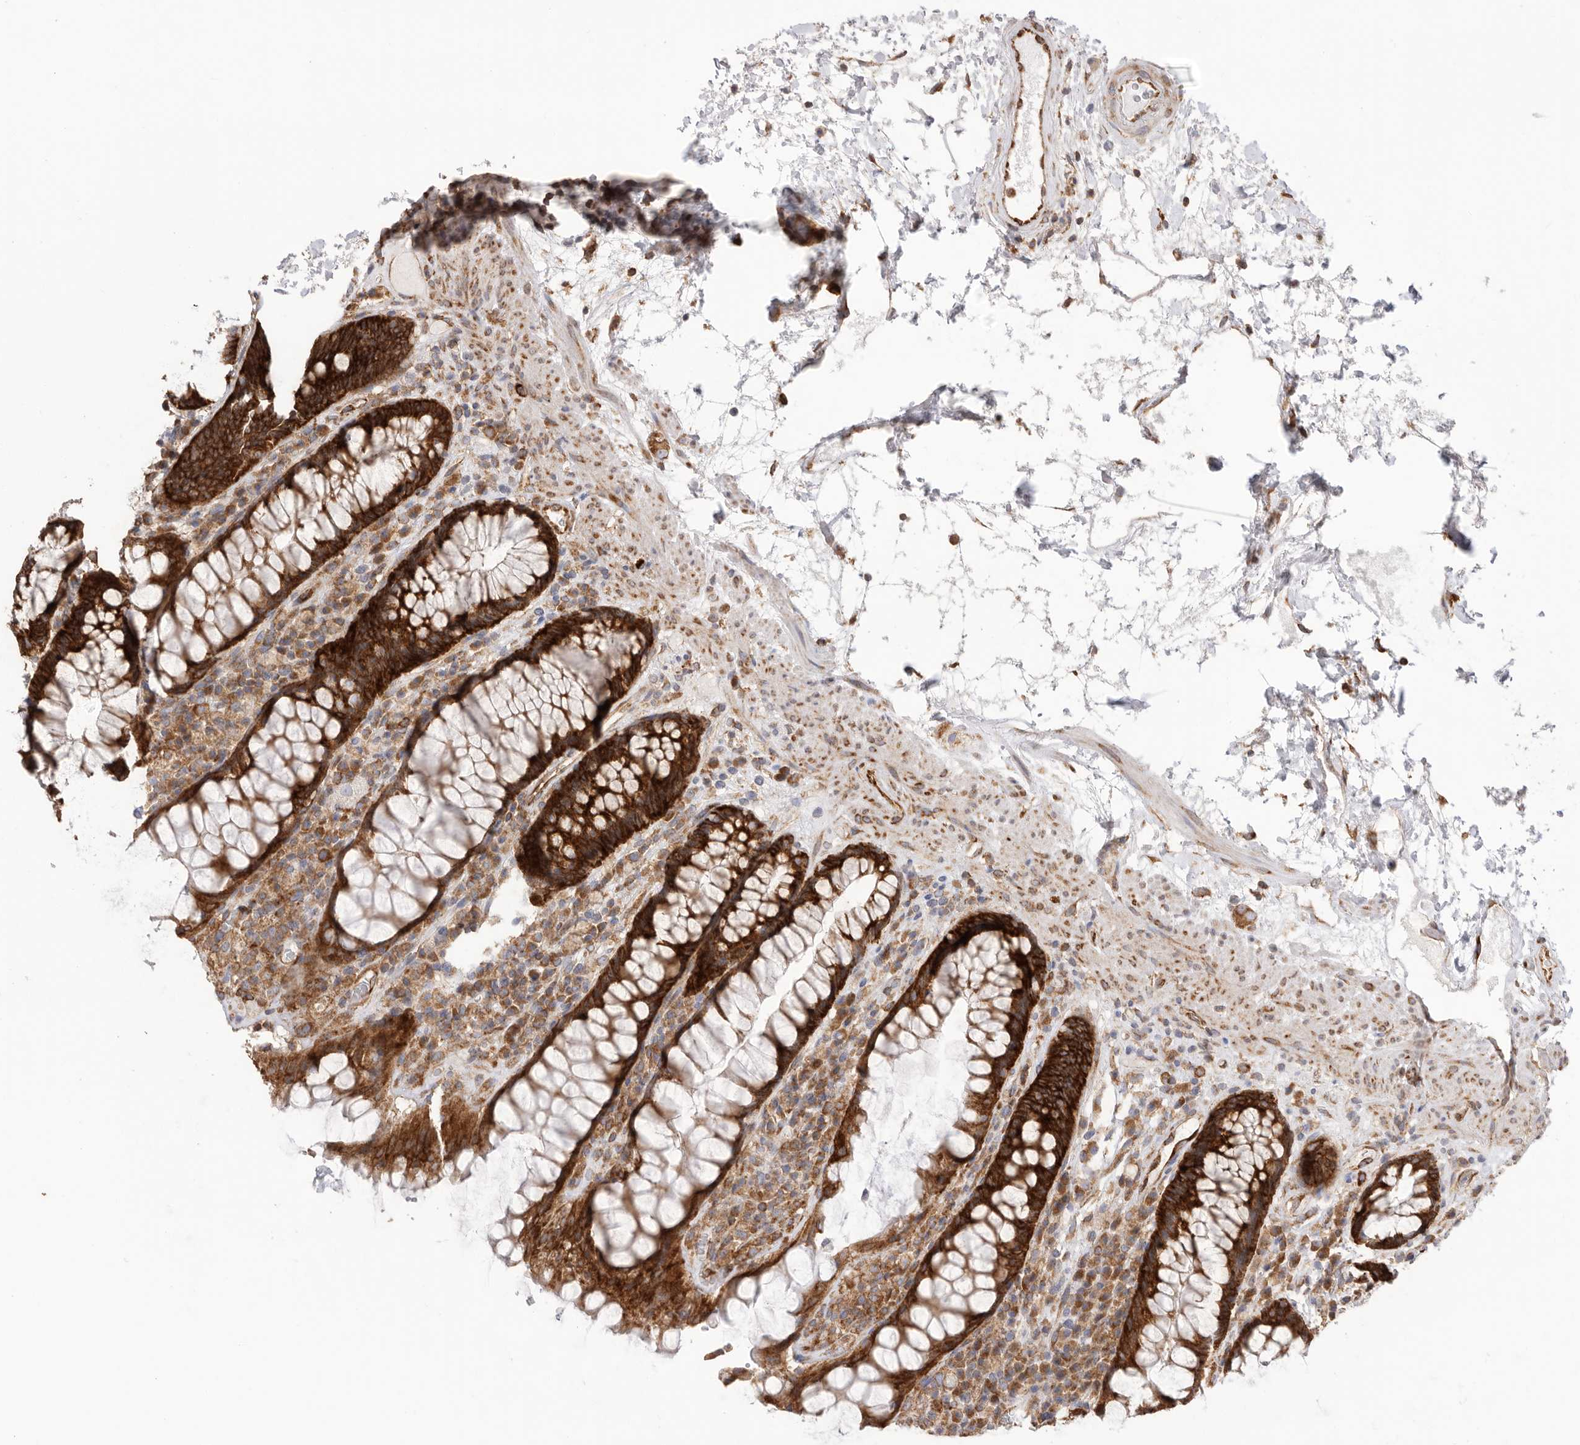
{"staining": {"intensity": "strong", "quantity": ">75%", "location": "cytoplasmic/membranous"}, "tissue": "rectum", "cell_type": "Glandular cells", "image_type": "normal", "snomed": [{"axis": "morphology", "description": "Normal tissue, NOS"}, {"axis": "topography", "description": "Rectum"}], "caption": "A photomicrograph of rectum stained for a protein exhibits strong cytoplasmic/membranous brown staining in glandular cells. Nuclei are stained in blue.", "gene": "SERBP1", "patient": {"sex": "male", "age": 64}}